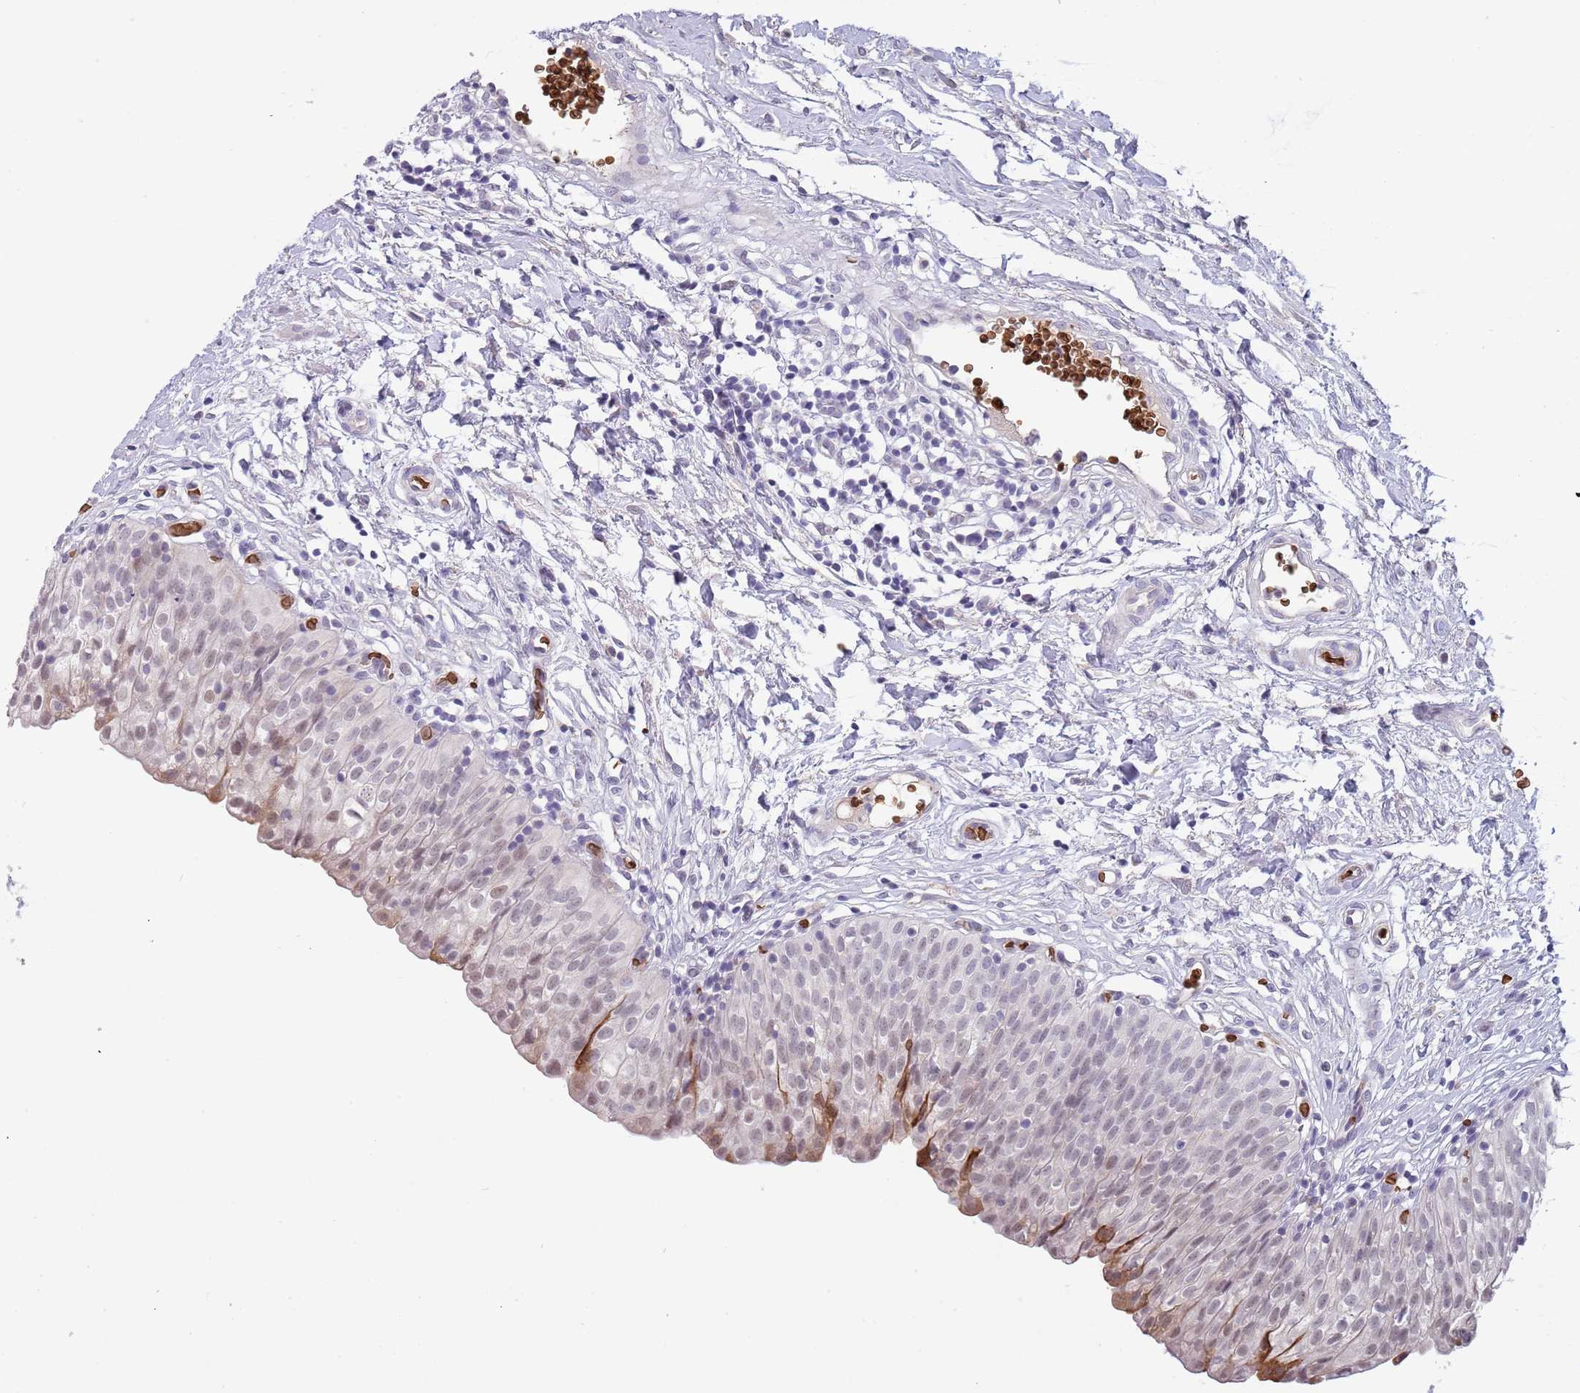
{"staining": {"intensity": "moderate", "quantity": "<25%", "location": "cytoplasmic/membranous"}, "tissue": "urinary bladder", "cell_type": "Urothelial cells", "image_type": "normal", "snomed": [{"axis": "morphology", "description": "Normal tissue, NOS"}, {"axis": "topography", "description": "Urinary bladder"}], "caption": "A histopathology image showing moderate cytoplasmic/membranous staining in approximately <25% of urothelial cells in unremarkable urinary bladder, as visualized by brown immunohistochemical staining.", "gene": "LYPD6B", "patient": {"sex": "male", "age": 55}}